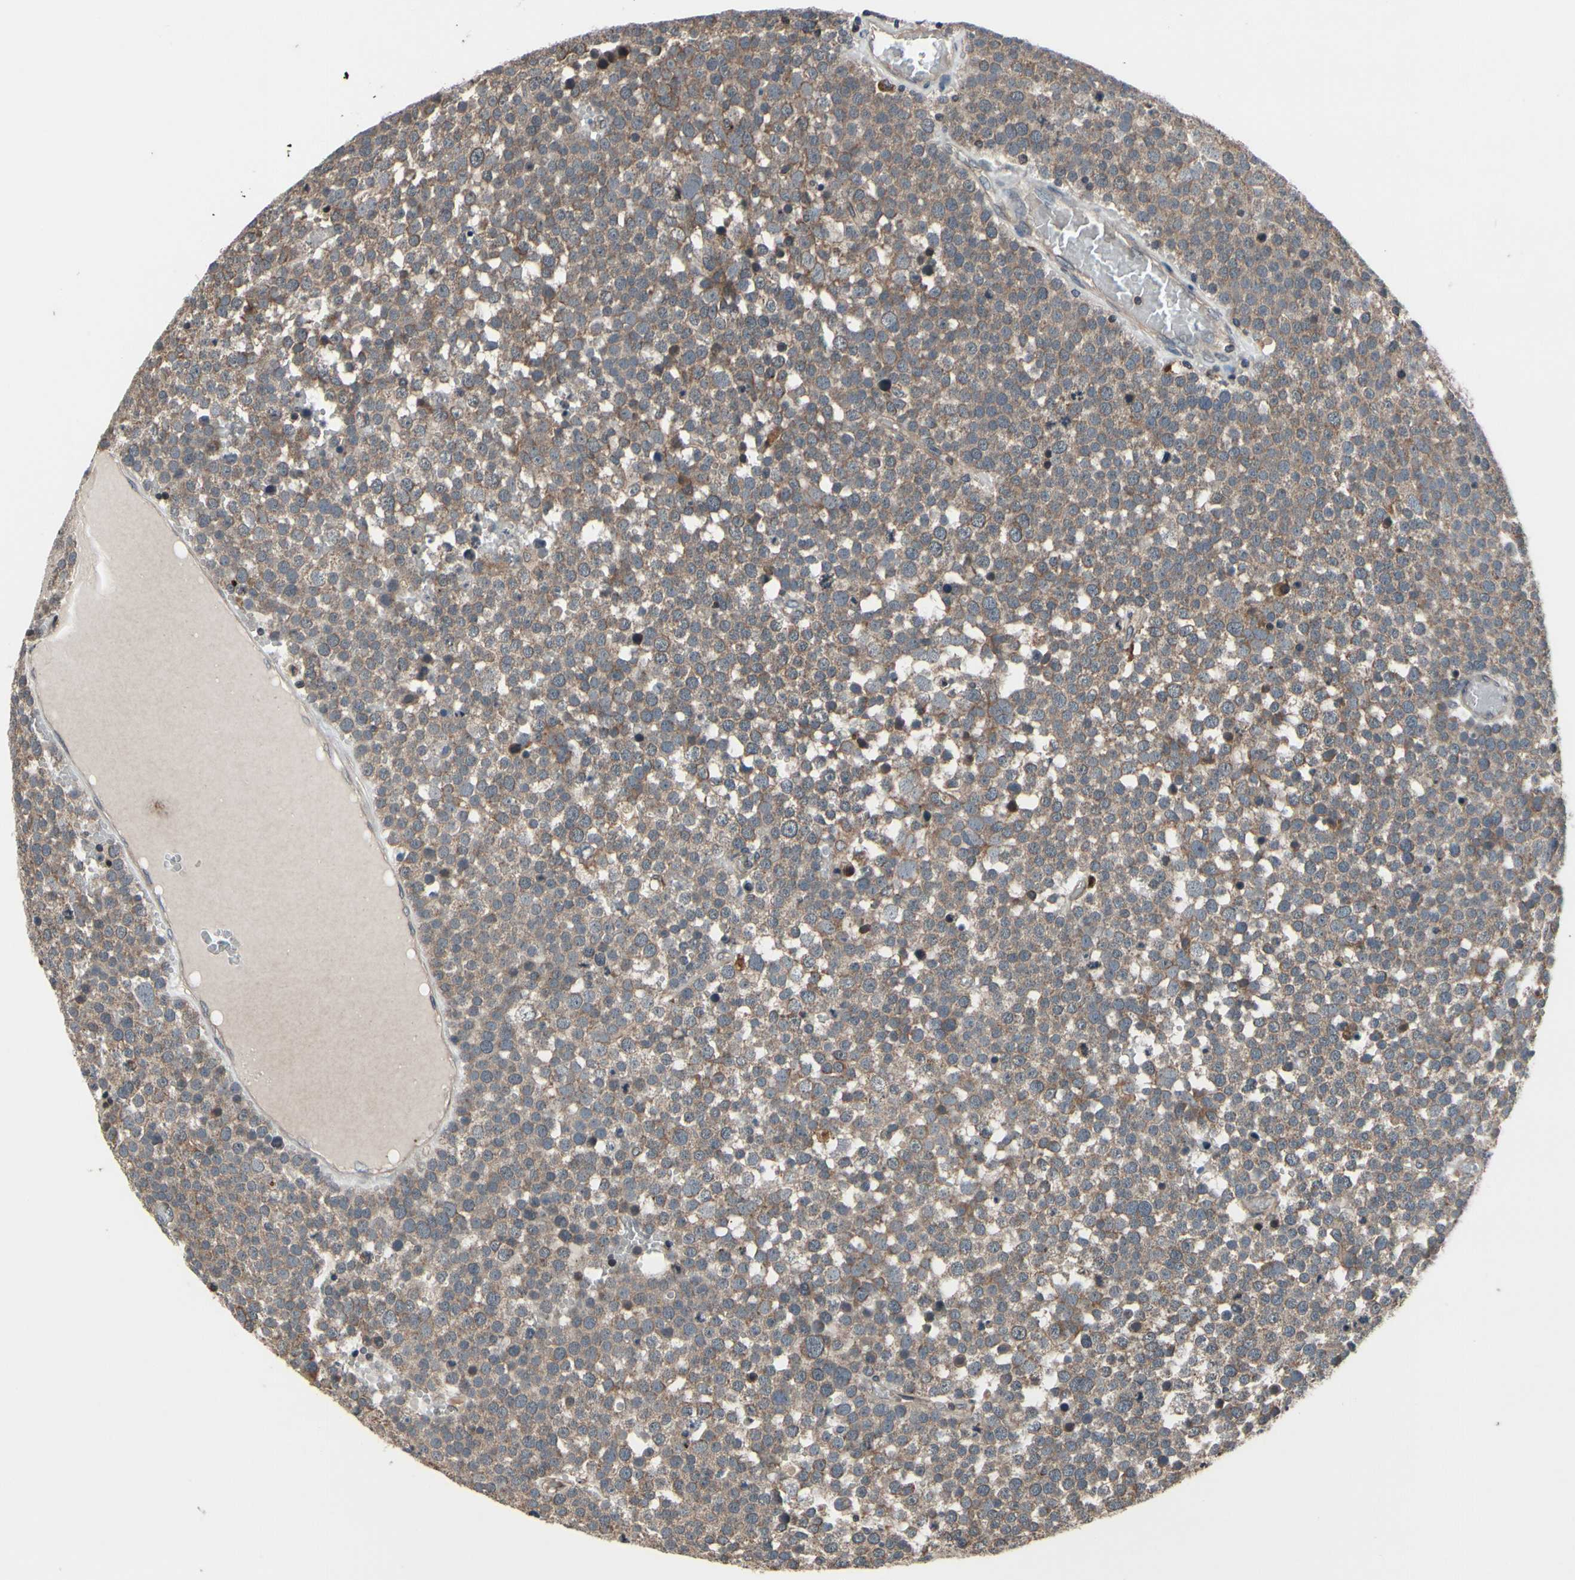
{"staining": {"intensity": "moderate", "quantity": "25%-75%", "location": "cytoplasmic/membranous"}, "tissue": "testis cancer", "cell_type": "Tumor cells", "image_type": "cancer", "snomed": [{"axis": "morphology", "description": "Seminoma, NOS"}, {"axis": "topography", "description": "Testis"}], "caption": "The immunohistochemical stain shows moderate cytoplasmic/membranous expression in tumor cells of testis cancer tissue. (brown staining indicates protein expression, while blue staining denotes nuclei).", "gene": "MBTPS2", "patient": {"sex": "male", "age": 71}}